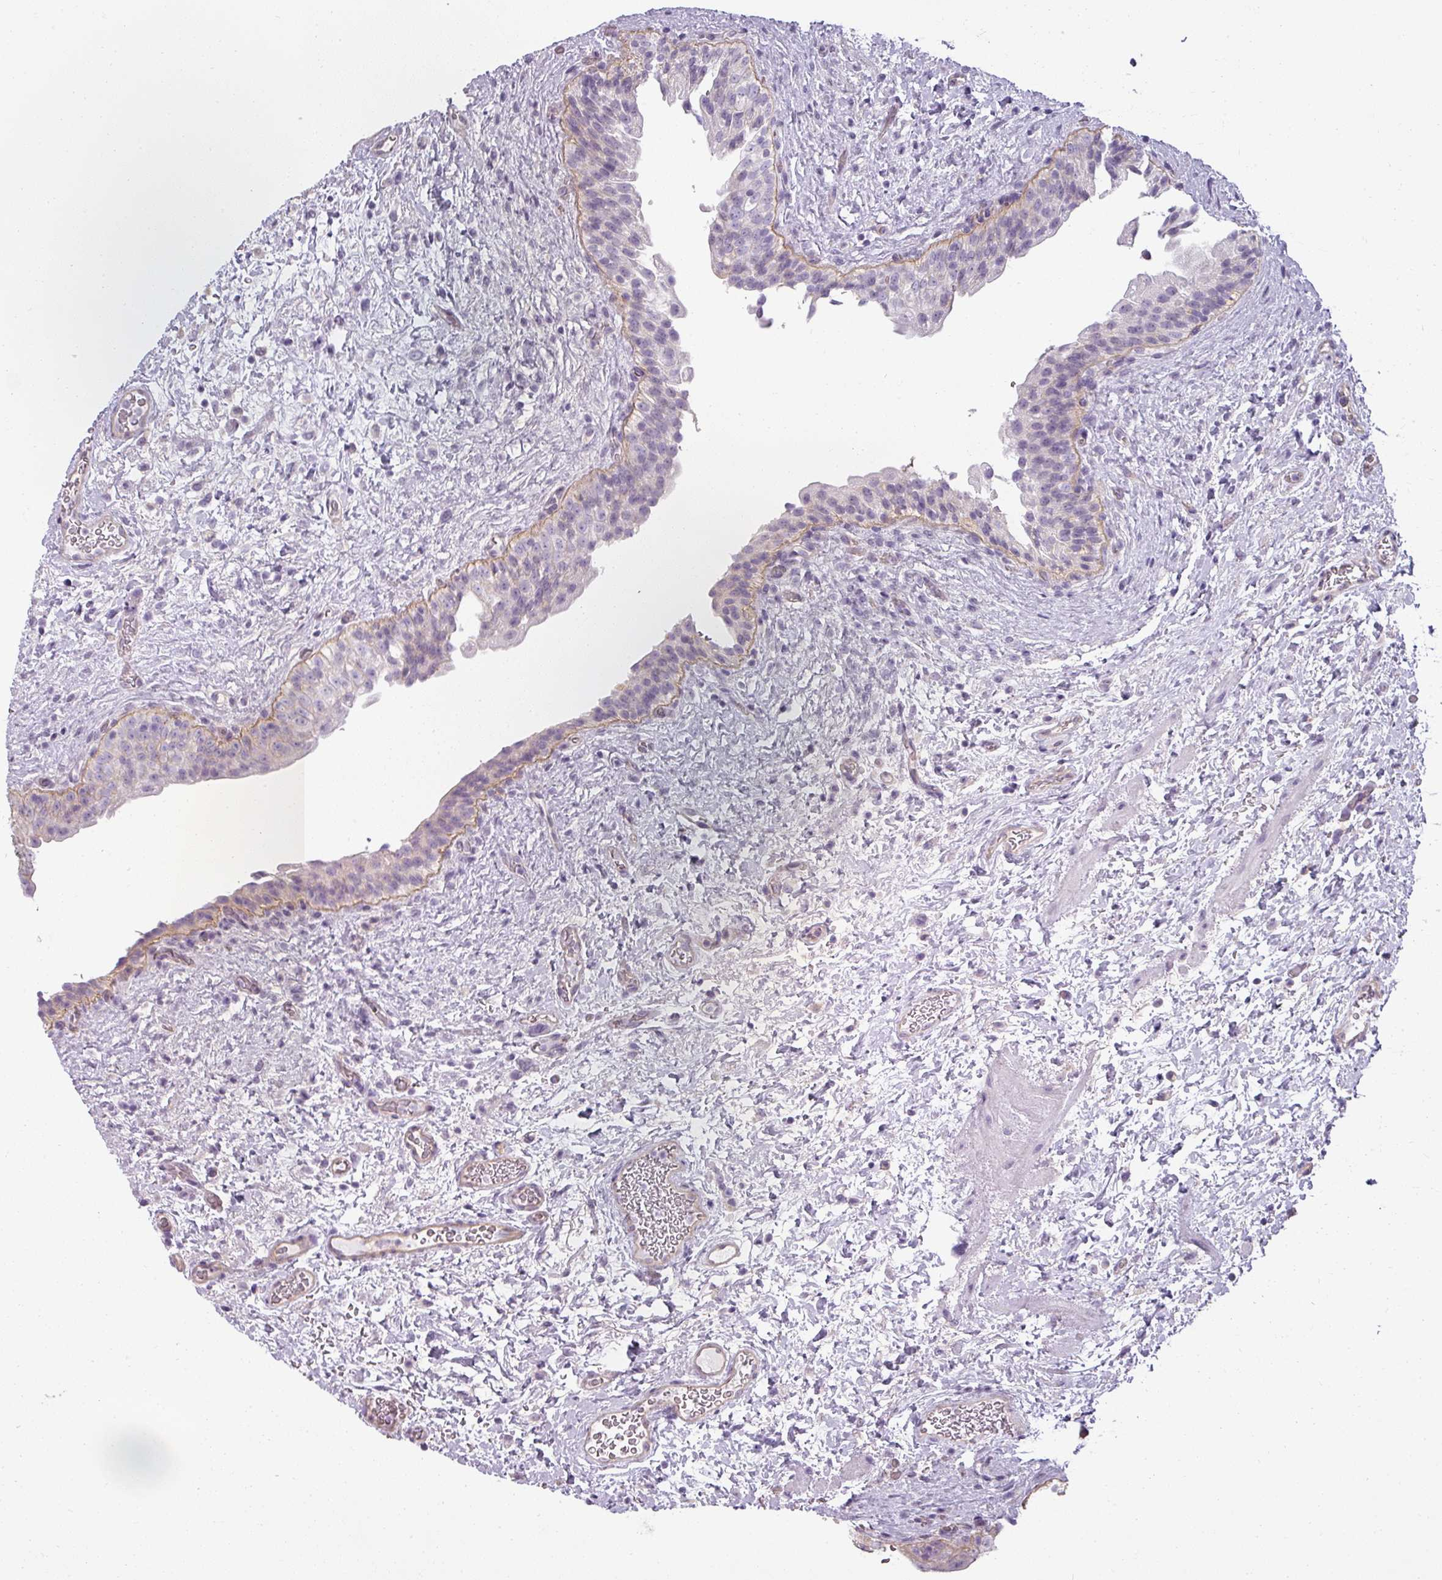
{"staining": {"intensity": "negative", "quantity": "none", "location": "none"}, "tissue": "urinary bladder", "cell_type": "Urothelial cells", "image_type": "normal", "snomed": [{"axis": "morphology", "description": "Normal tissue, NOS"}, {"axis": "topography", "description": "Urinary bladder"}], "caption": "Immunohistochemistry of unremarkable urinary bladder reveals no expression in urothelial cells.", "gene": "ASB1", "patient": {"sex": "male", "age": 69}}